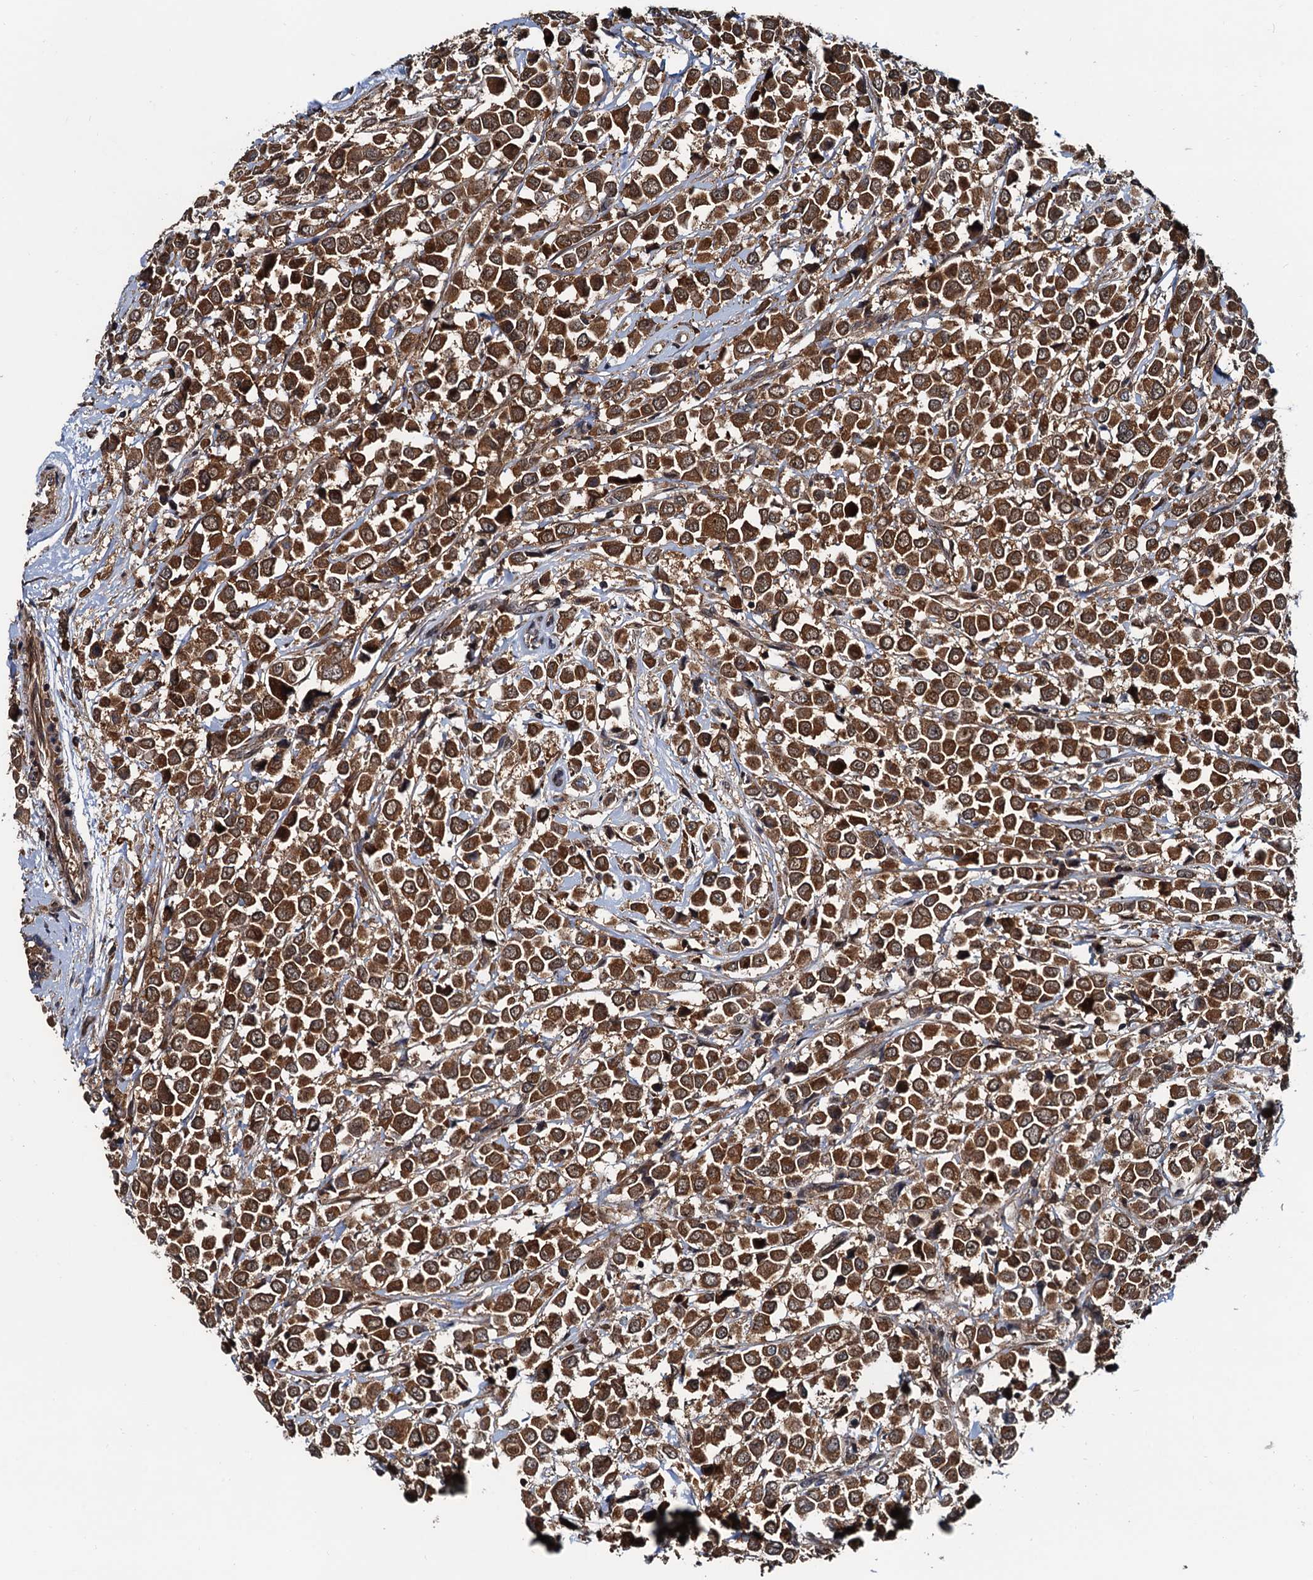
{"staining": {"intensity": "strong", "quantity": ">75%", "location": "cytoplasmic/membranous"}, "tissue": "breast cancer", "cell_type": "Tumor cells", "image_type": "cancer", "snomed": [{"axis": "morphology", "description": "Duct carcinoma"}, {"axis": "topography", "description": "Breast"}], "caption": "Tumor cells show high levels of strong cytoplasmic/membranous positivity in approximately >75% of cells in human breast cancer (intraductal carcinoma).", "gene": "AAGAB", "patient": {"sex": "female", "age": 61}}